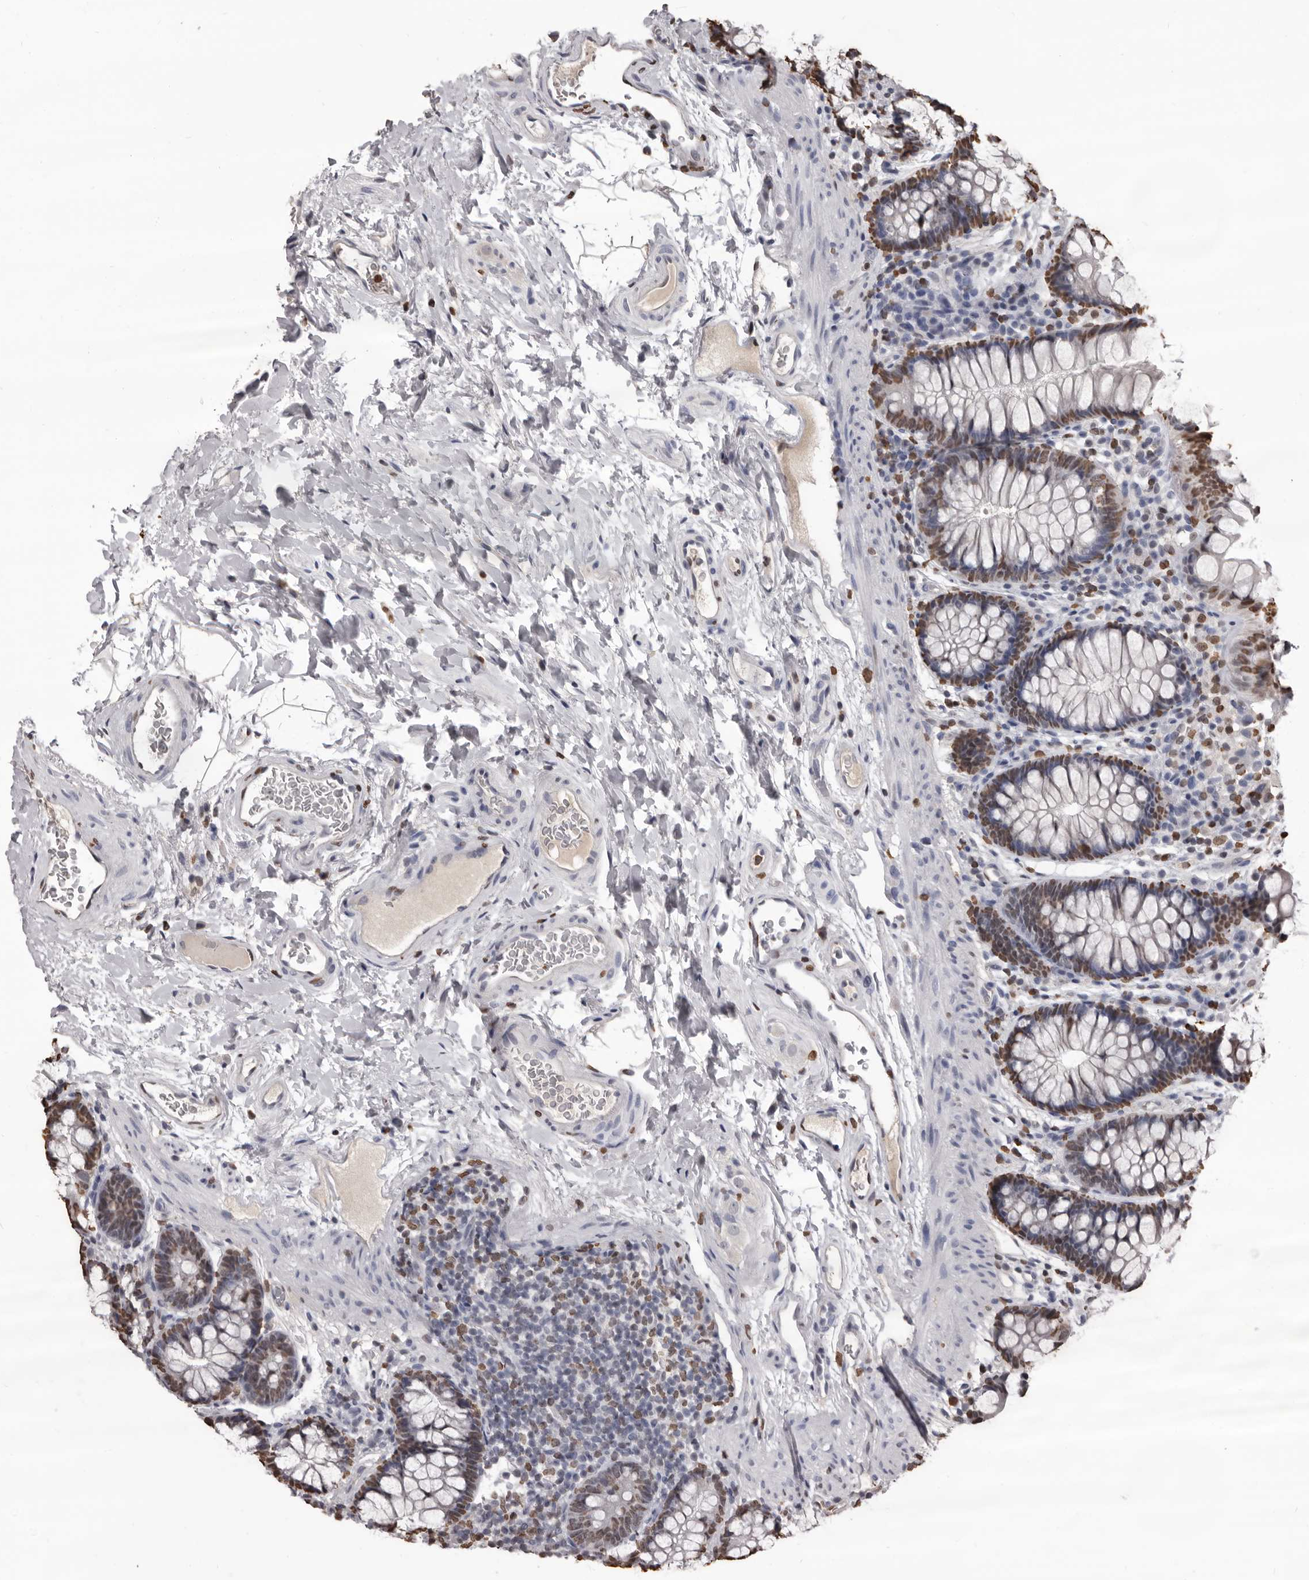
{"staining": {"intensity": "weak", "quantity": "25%-75%", "location": "nuclear"}, "tissue": "colon", "cell_type": "Endothelial cells", "image_type": "normal", "snomed": [{"axis": "morphology", "description": "Normal tissue, NOS"}, {"axis": "topography", "description": "Colon"}], "caption": "Immunohistochemistry (IHC) histopathology image of benign colon: colon stained using immunohistochemistry reveals low levels of weak protein expression localized specifically in the nuclear of endothelial cells, appearing as a nuclear brown color.", "gene": "AHR", "patient": {"sex": "female", "age": 62}}